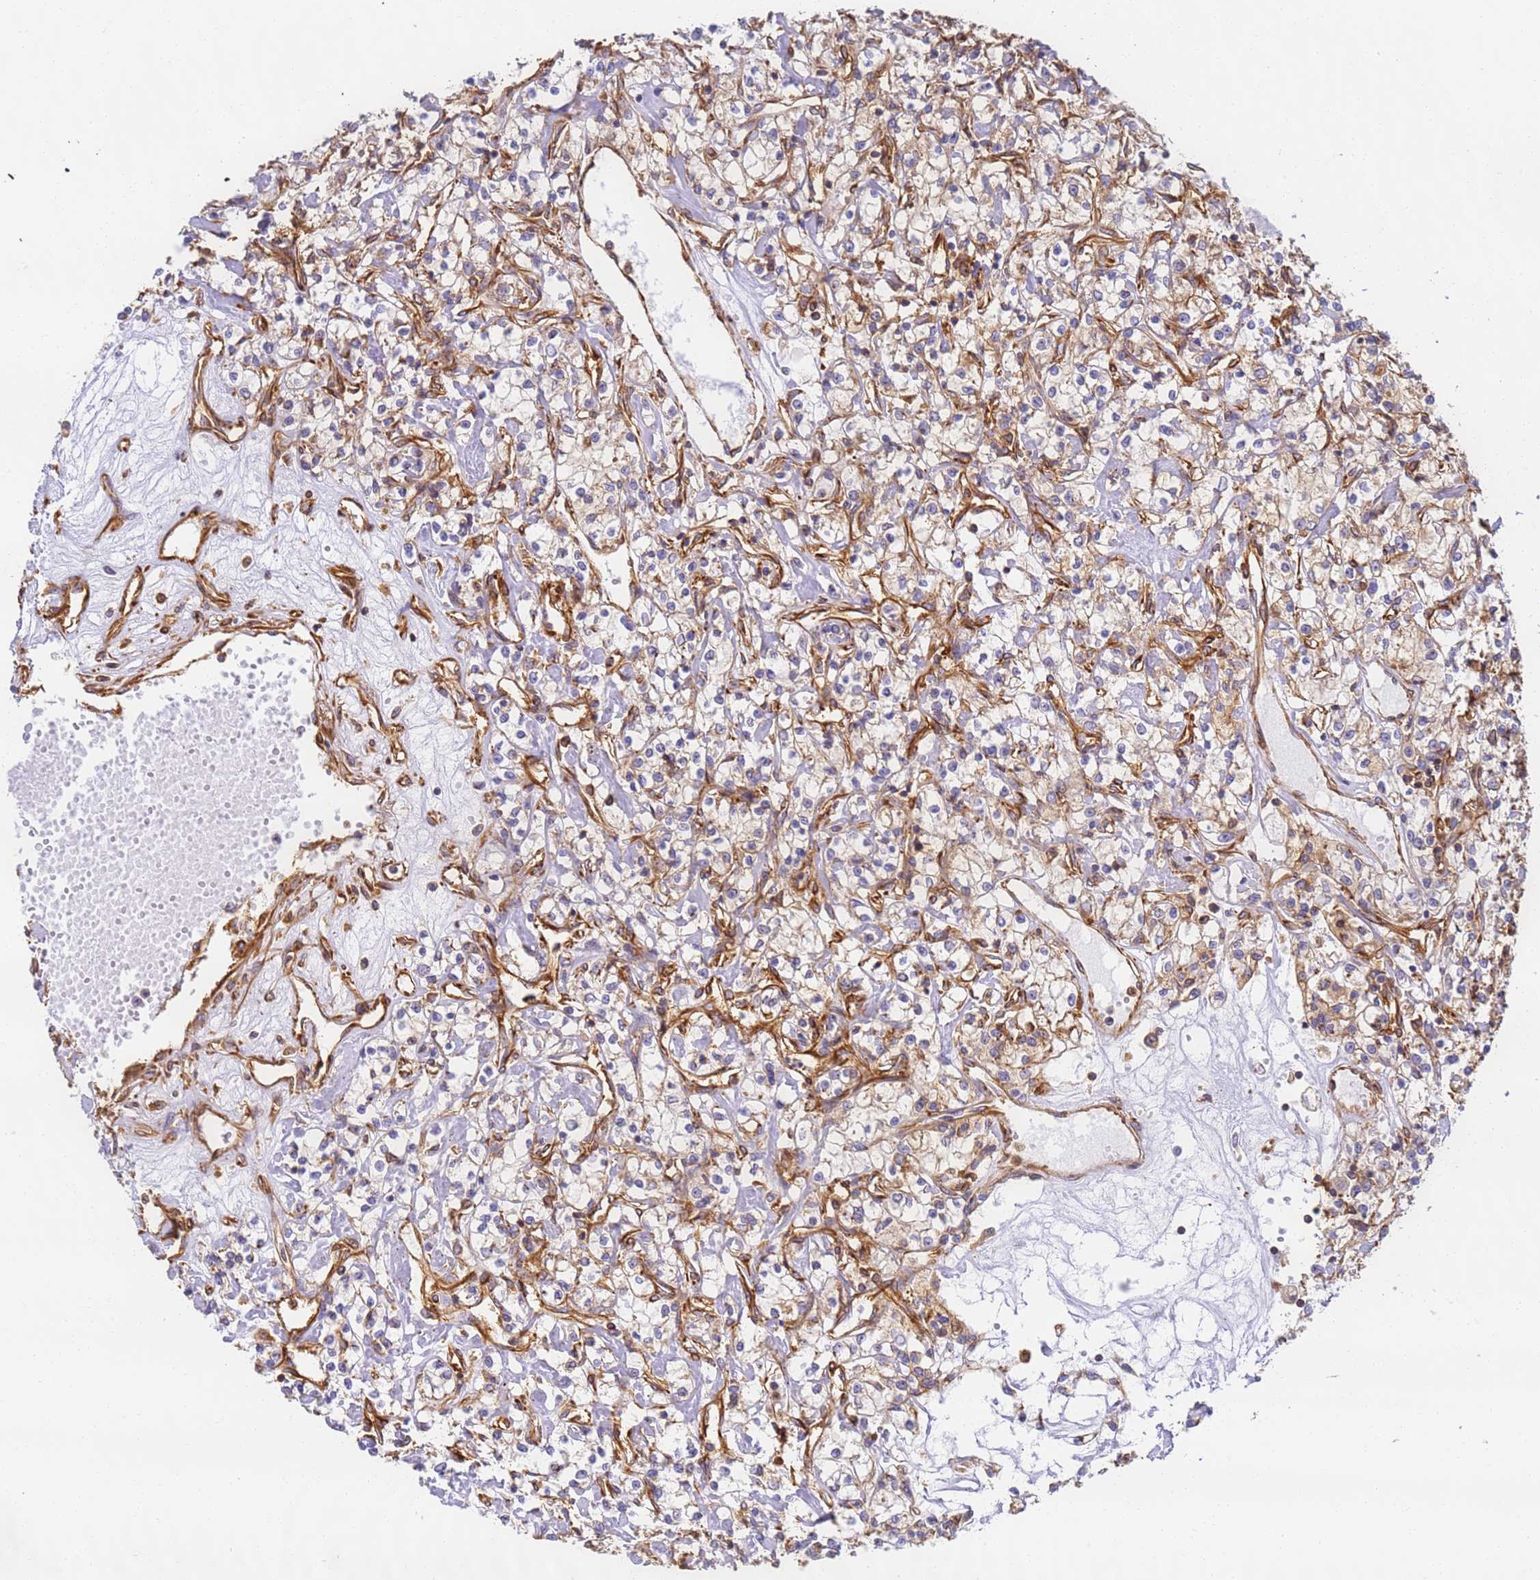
{"staining": {"intensity": "moderate", "quantity": "25%-75%", "location": "cytoplasmic/membranous"}, "tissue": "renal cancer", "cell_type": "Tumor cells", "image_type": "cancer", "snomed": [{"axis": "morphology", "description": "Adenocarcinoma, NOS"}, {"axis": "topography", "description": "Kidney"}], "caption": "Immunohistochemical staining of human renal cancer (adenocarcinoma) displays medium levels of moderate cytoplasmic/membranous protein positivity in approximately 25%-75% of tumor cells. Immunohistochemistry stains the protein of interest in brown and the nuclei are stained blue.", "gene": "DYNC1I2", "patient": {"sex": "female", "age": 59}}